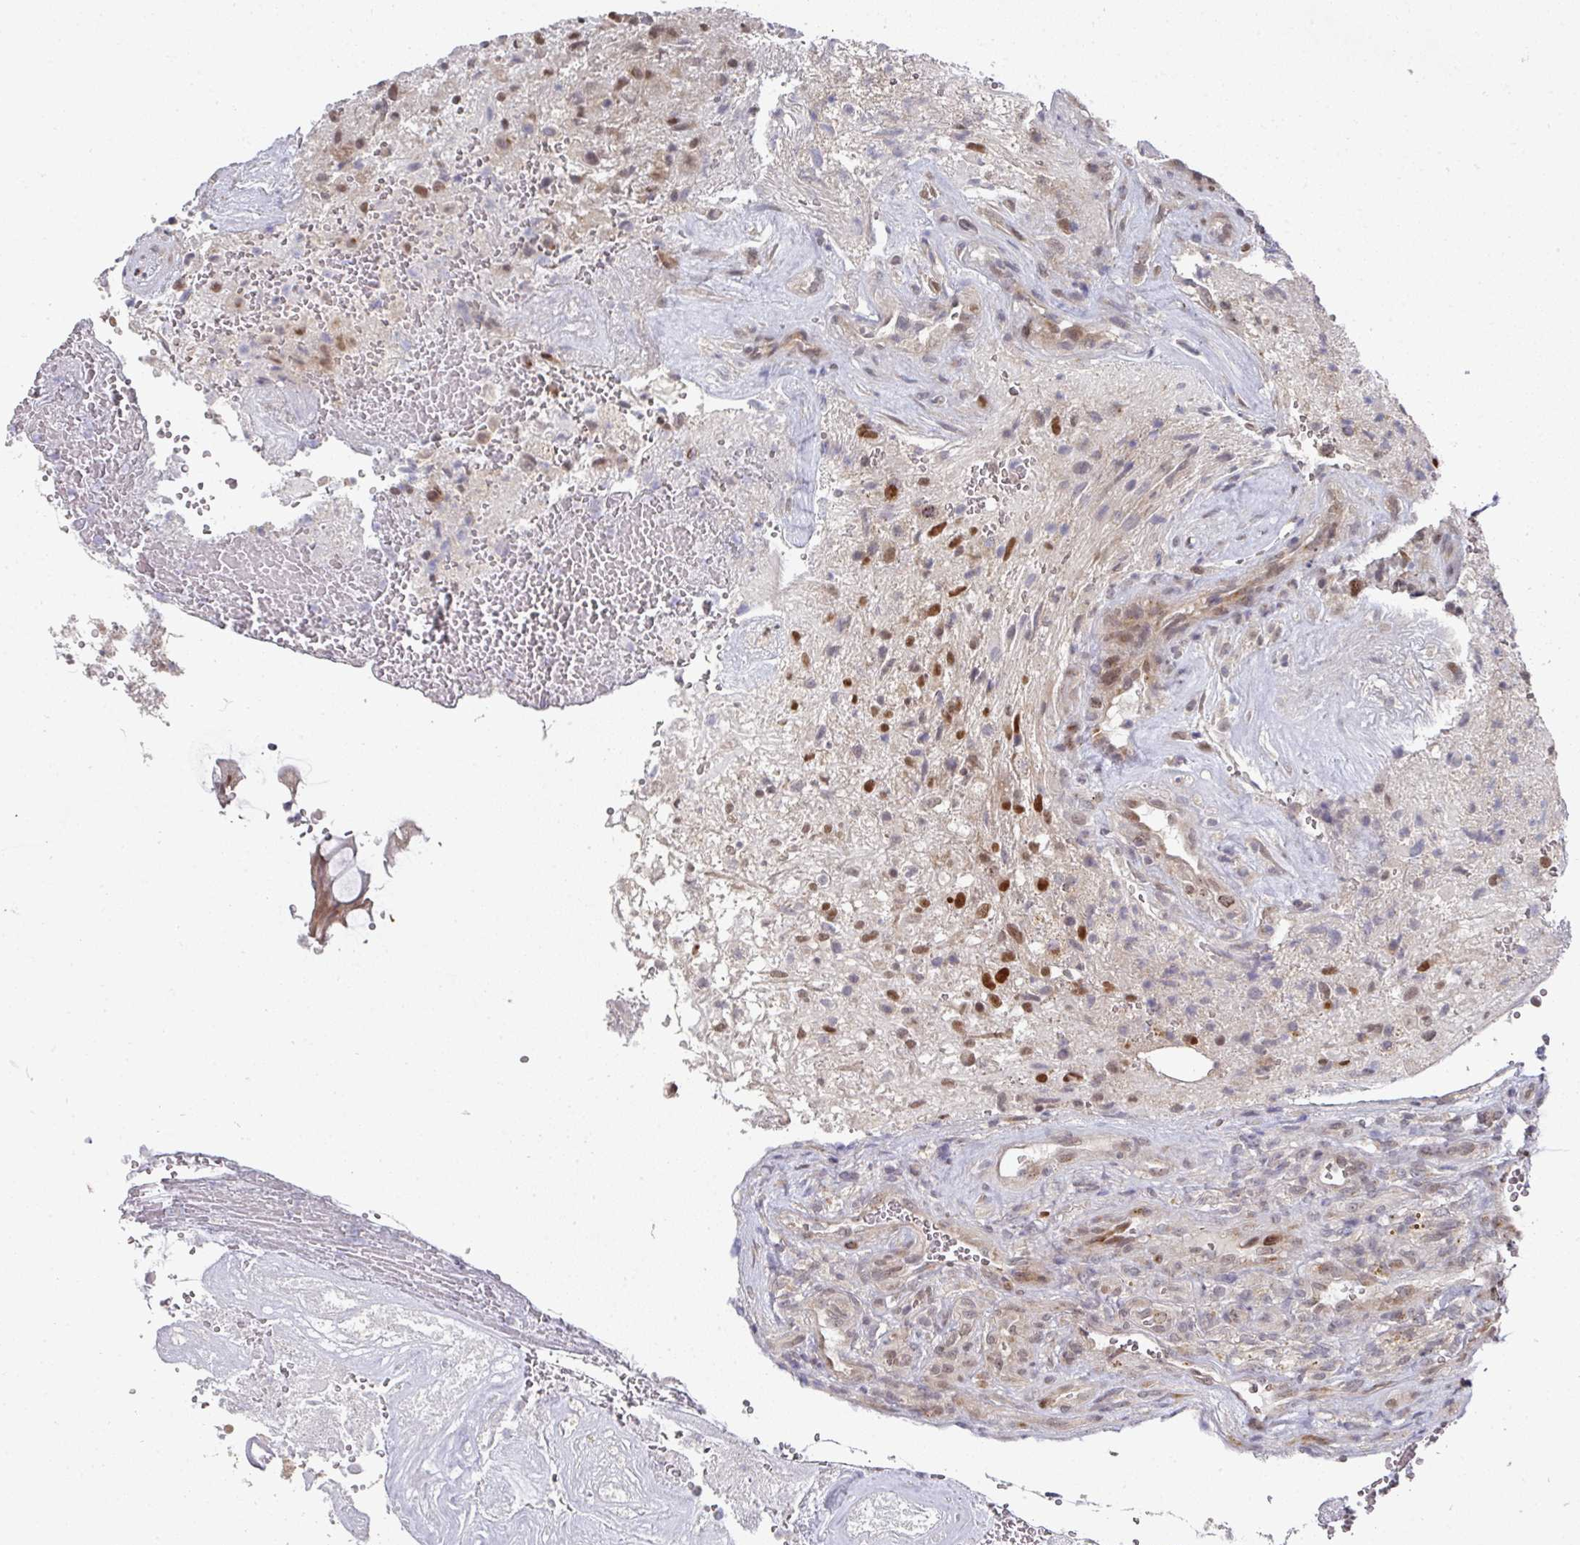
{"staining": {"intensity": "moderate", "quantity": "<25%", "location": "nuclear"}, "tissue": "glioma", "cell_type": "Tumor cells", "image_type": "cancer", "snomed": [{"axis": "morphology", "description": "Glioma, malignant, High grade"}, {"axis": "topography", "description": "Brain"}], "caption": "Immunohistochemical staining of human glioma shows low levels of moderate nuclear protein staining in about <25% of tumor cells.", "gene": "C18orf25", "patient": {"sex": "male", "age": 56}}